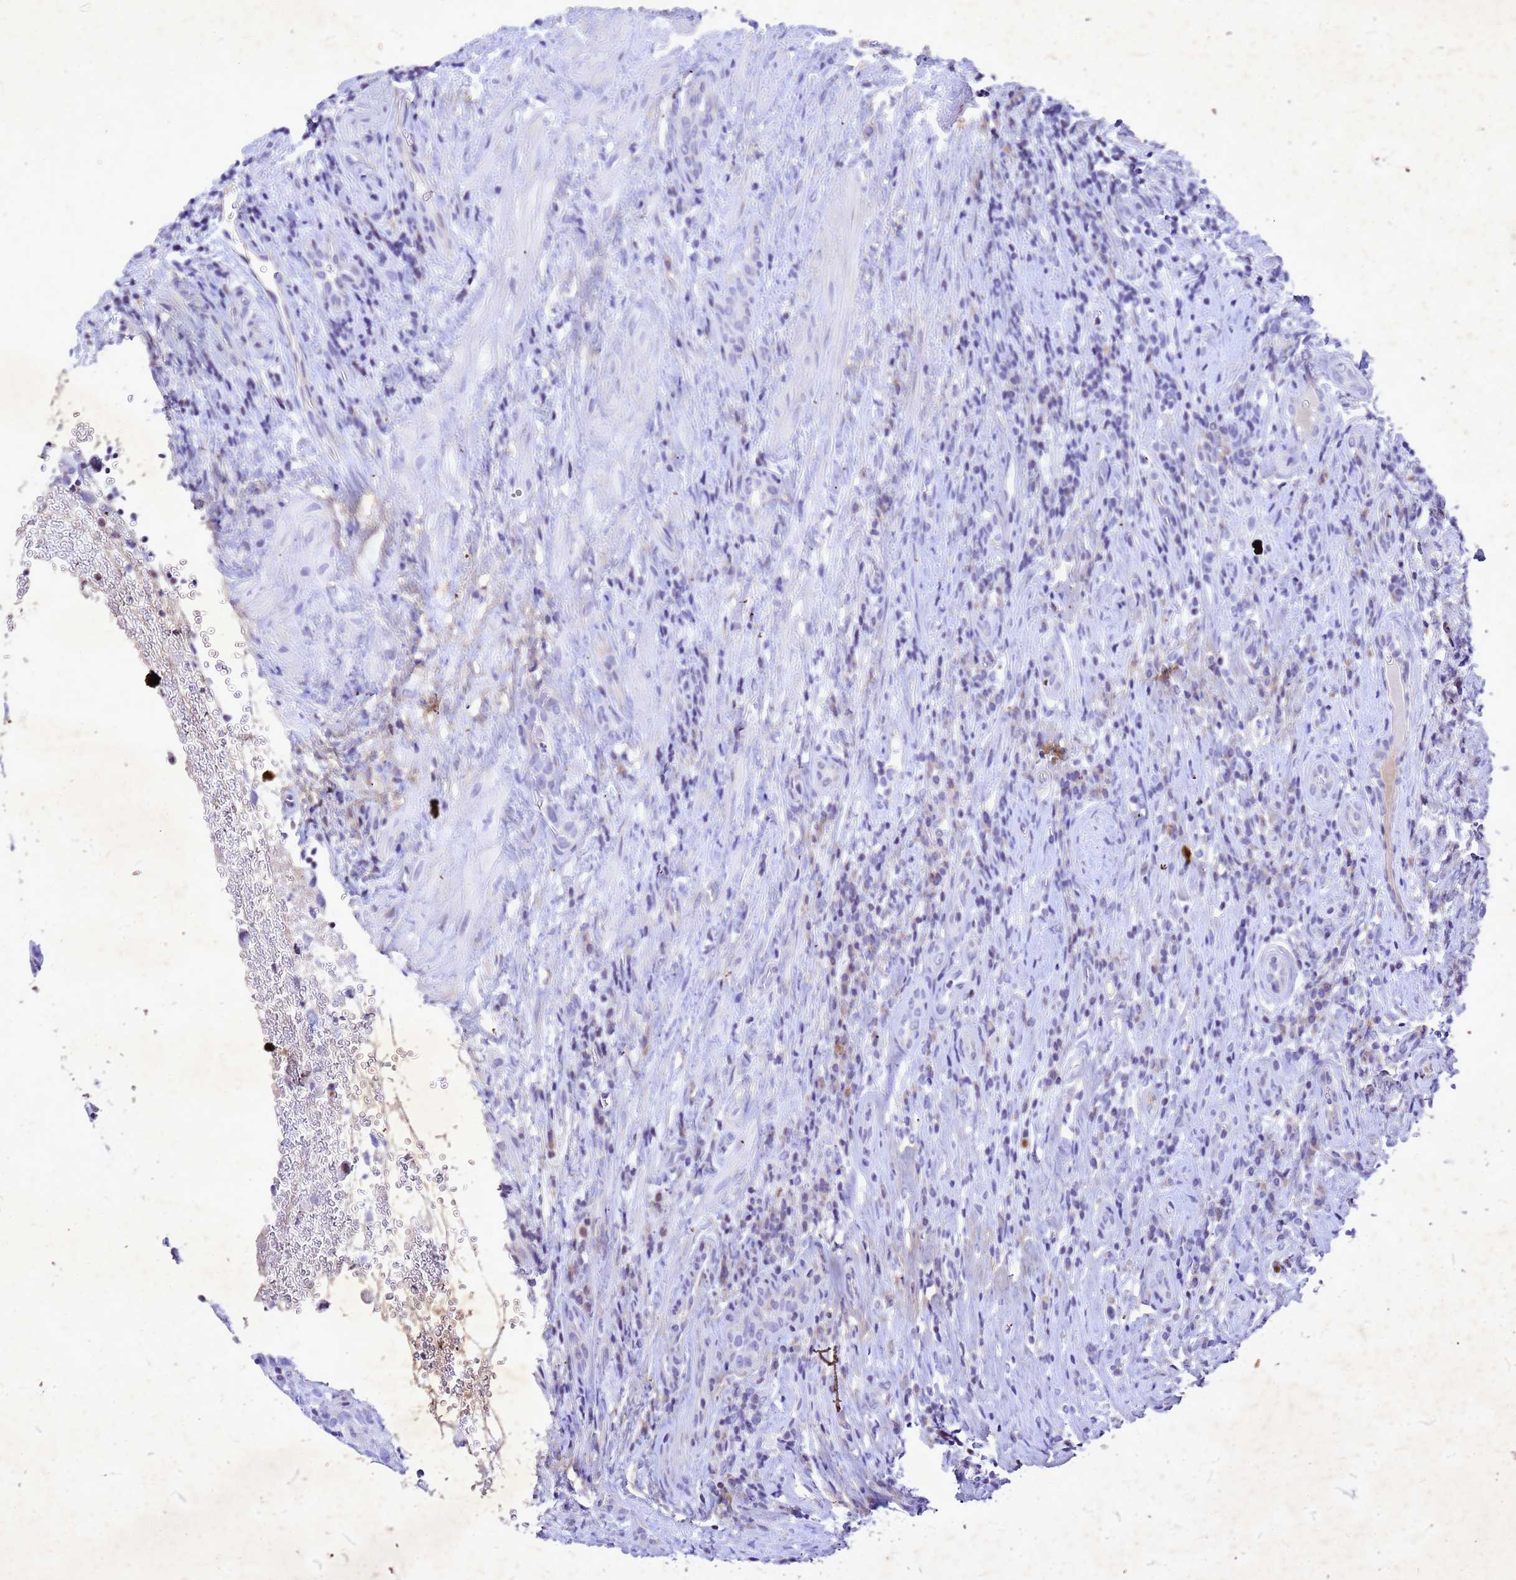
{"staining": {"intensity": "negative", "quantity": "none", "location": "none"}, "tissue": "testis cancer", "cell_type": "Tumor cells", "image_type": "cancer", "snomed": [{"axis": "morphology", "description": "Seminoma, NOS"}, {"axis": "morphology", "description": "Carcinoma, Embryonal, NOS"}, {"axis": "topography", "description": "Testis"}], "caption": "Tumor cells are negative for protein expression in human testis embryonal carcinoma.", "gene": "COPS9", "patient": {"sex": "male", "age": 43}}